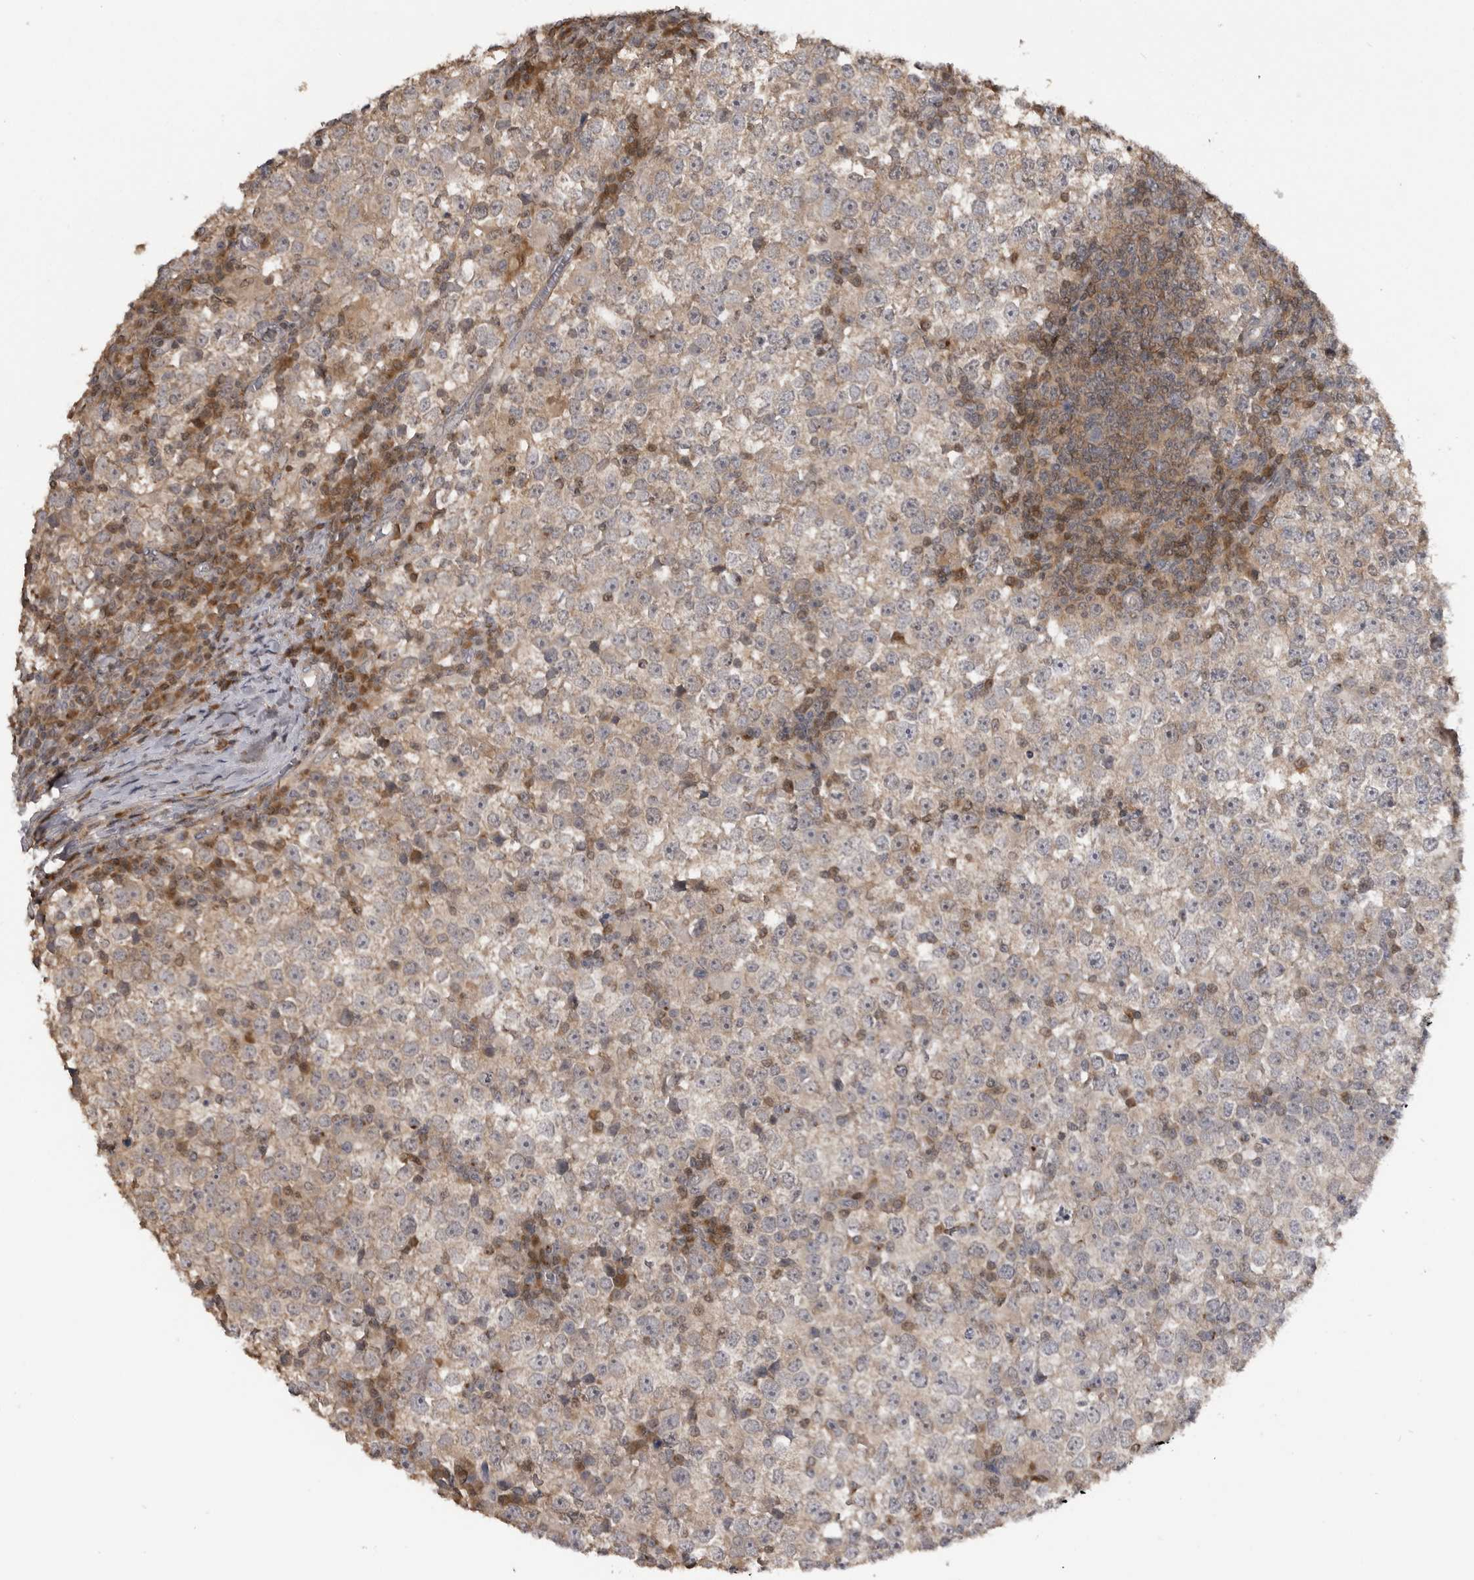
{"staining": {"intensity": "negative", "quantity": "none", "location": "none"}, "tissue": "testis cancer", "cell_type": "Tumor cells", "image_type": "cancer", "snomed": [{"axis": "morphology", "description": "Seminoma, NOS"}, {"axis": "topography", "description": "Testis"}], "caption": "DAB (3,3'-diaminobenzidine) immunohistochemical staining of human testis cancer reveals no significant positivity in tumor cells.", "gene": "MAPK13", "patient": {"sex": "male", "age": 65}}